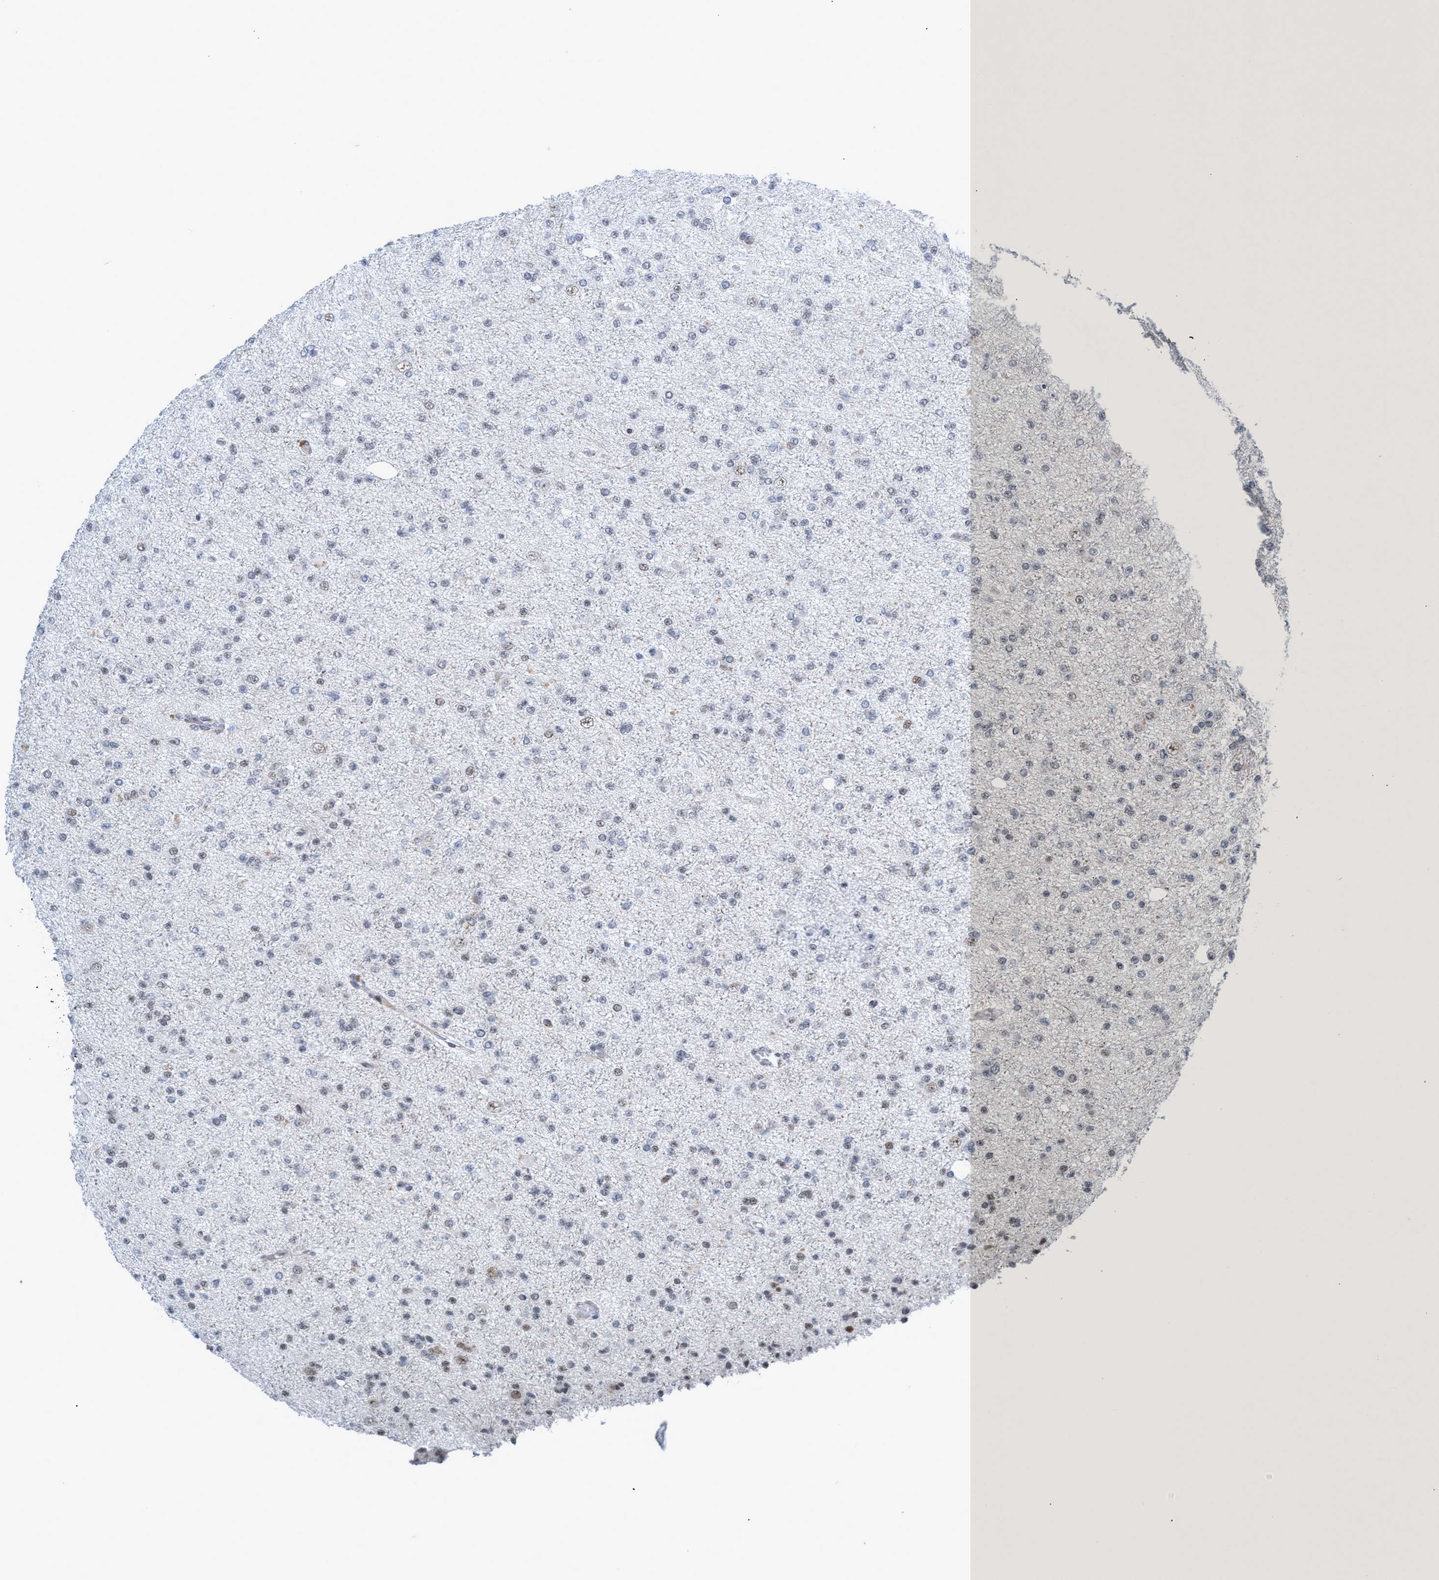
{"staining": {"intensity": "negative", "quantity": "none", "location": "none"}, "tissue": "glioma", "cell_type": "Tumor cells", "image_type": "cancer", "snomed": [{"axis": "morphology", "description": "Glioma, malignant, Low grade"}, {"axis": "topography", "description": "Brain"}], "caption": "Malignant glioma (low-grade) was stained to show a protein in brown. There is no significant expression in tumor cells.", "gene": "CWC27", "patient": {"sex": "female", "age": 22}}